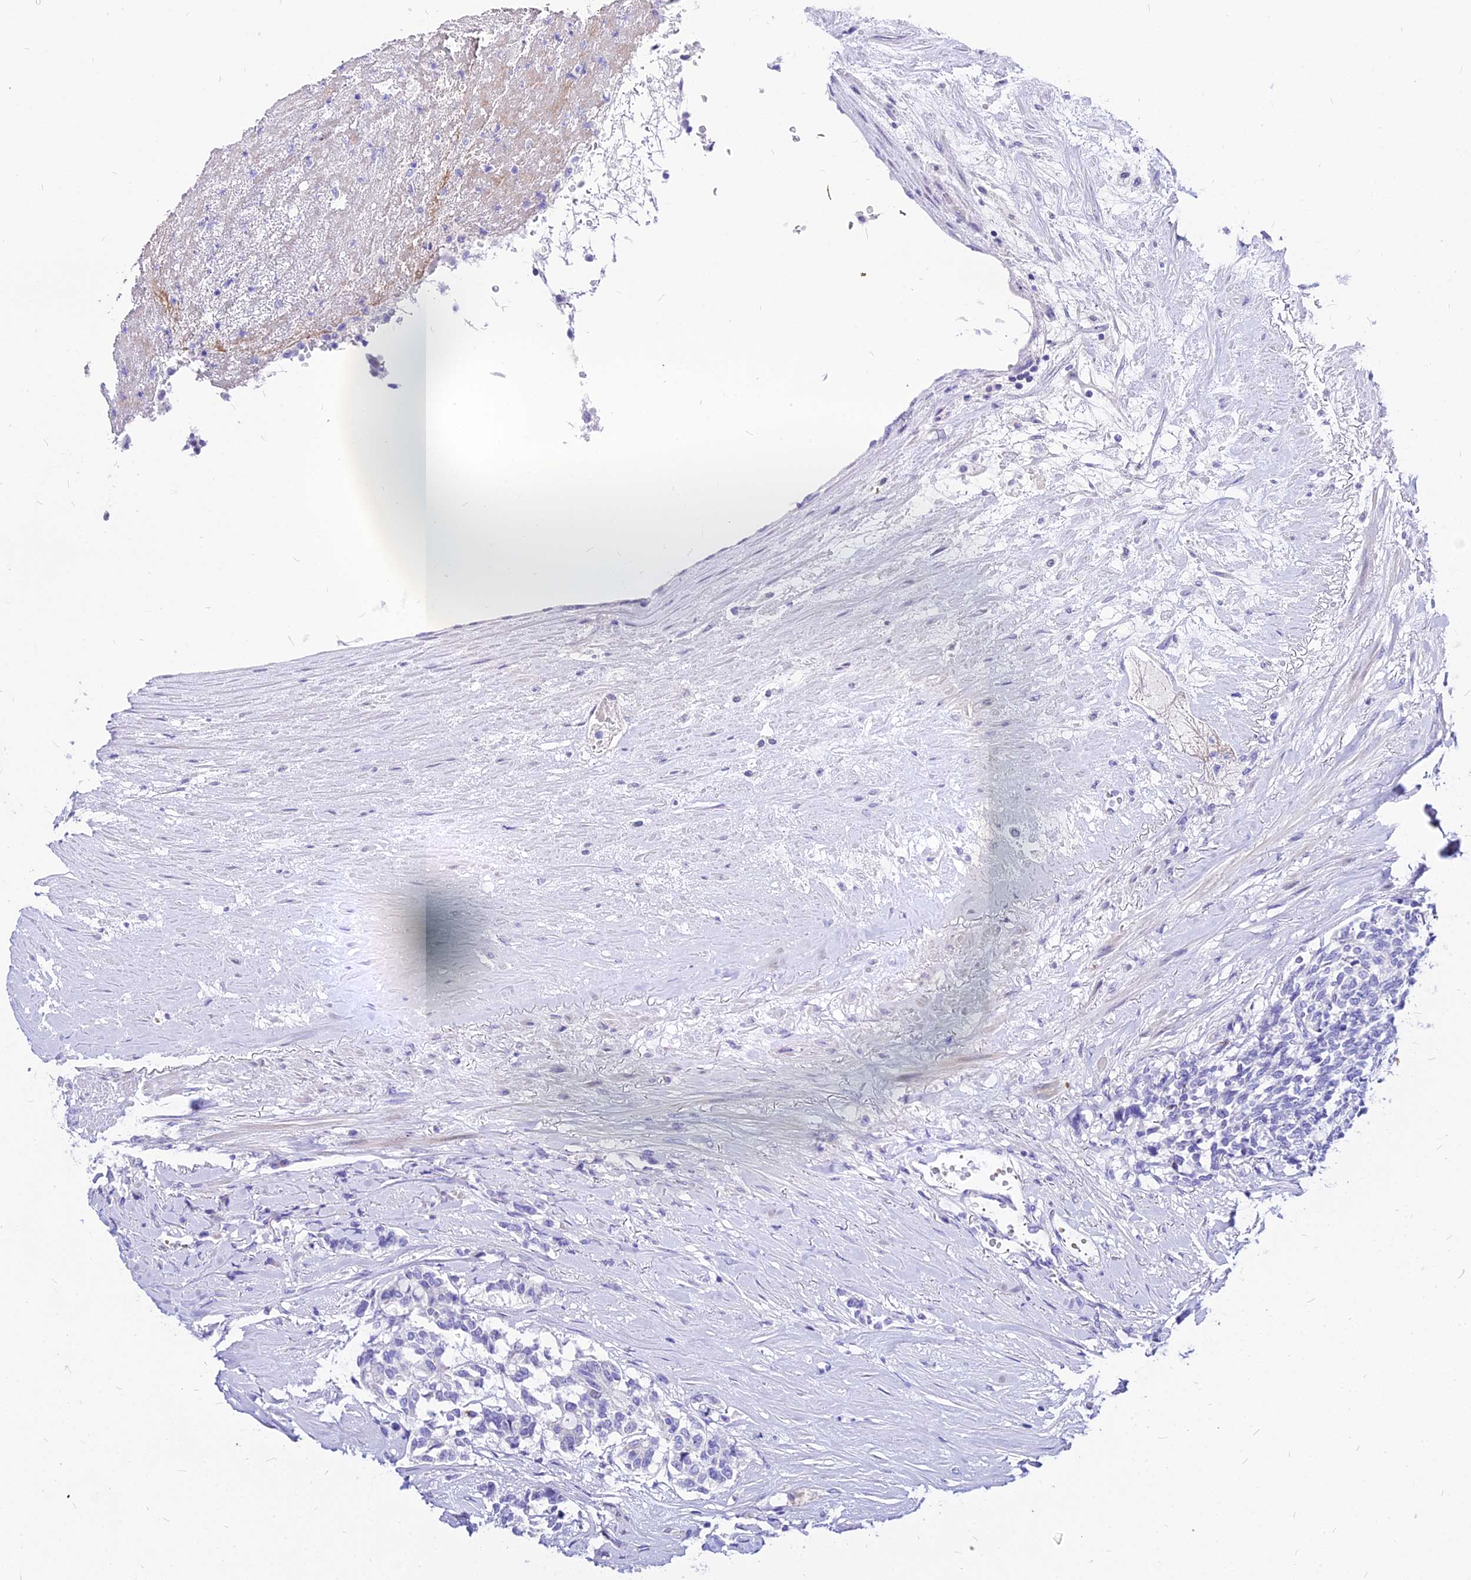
{"staining": {"intensity": "negative", "quantity": "none", "location": "none"}, "tissue": "carcinoid", "cell_type": "Tumor cells", "image_type": "cancer", "snomed": [{"axis": "morphology", "description": "Carcinoid, malignant, NOS"}, {"axis": "topography", "description": "Pancreas"}], "caption": "Immunohistochemistry (IHC) micrograph of human malignant carcinoid stained for a protein (brown), which demonstrates no expression in tumor cells.", "gene": "CARD18", "patient": {"sex": "female", "age": 54}}